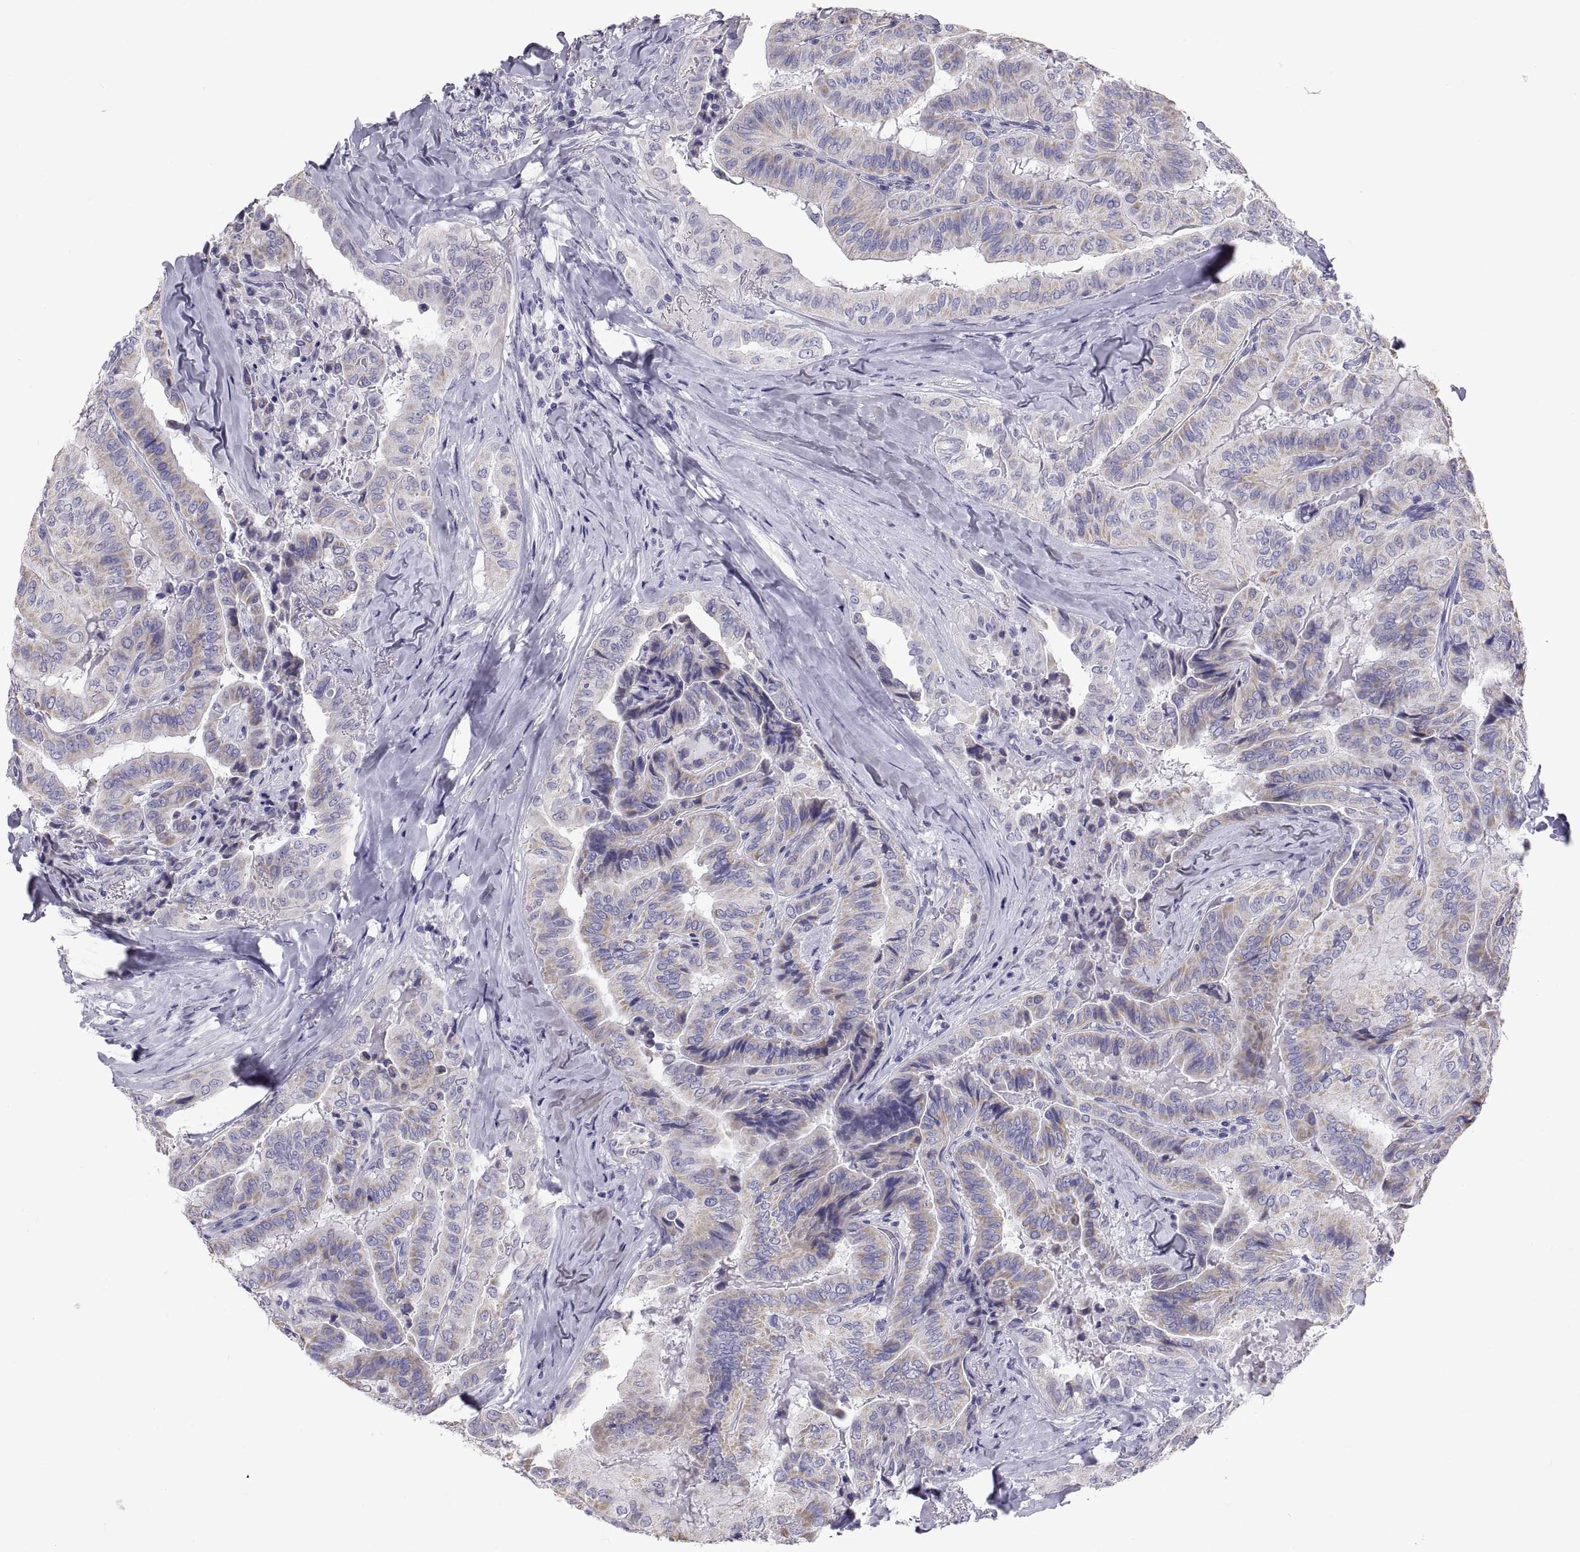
{"staining": {"intensity": "moderate", "quantity": "25%-75%", "location": "cytoplasmic/membranous"}, "tissue": "thyroid cancer", "cell_type": "Tumor cells", "image_type": "cancer", "snomed": [{"axis": "morphology", "description": "Papillary adenocarcinoma, NOS"}, {"axis": "topography", "description": "Thyroid gland"}], "caption": "Protein analysis of thyroid cancer tissue shows moderate cytoplasmic/membranous expression in about 25%-75% of tumor cells.", "gene": "FAM170A", "patient": {"sex": "female", "age": 68}}